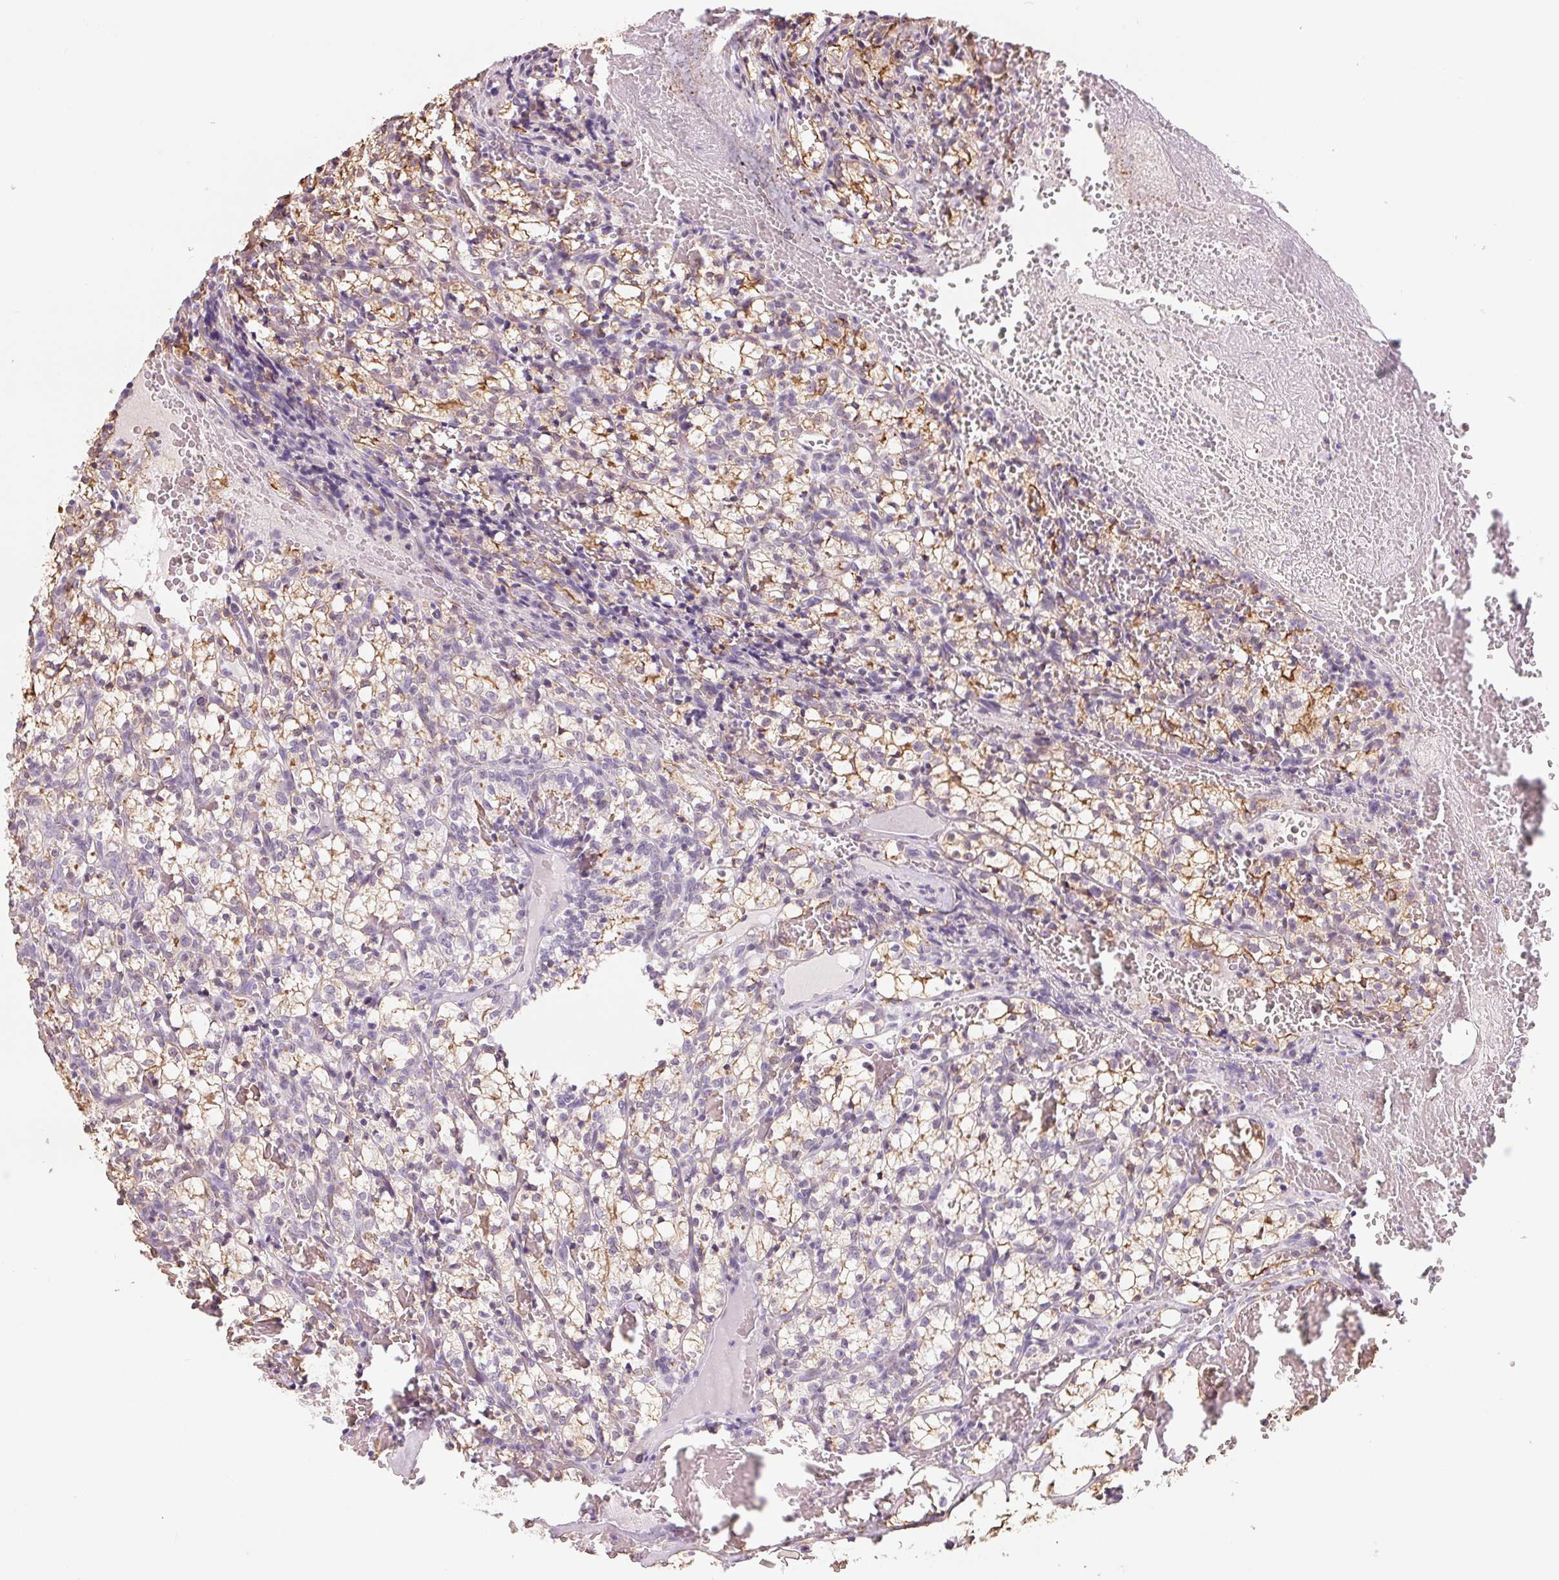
{"staining": {"intensity": "negative", "quantity": "none", "location": "none"}, "tissue": "renal cancer", "cell_type": "Tumor cells", "image_type": "cancer", "snomed": [{"axis": "morphology", "description": "Adenocarcinoma, NOS"}, {"axis": "topography", "description": "Kidney"}], "caption": "This is an IHC histopathology image of human adenocarcinoma (renal). There is no expression in tumor cells.", "gene": "VTCN1", "patient": {"sex": "female", "age": 69}}